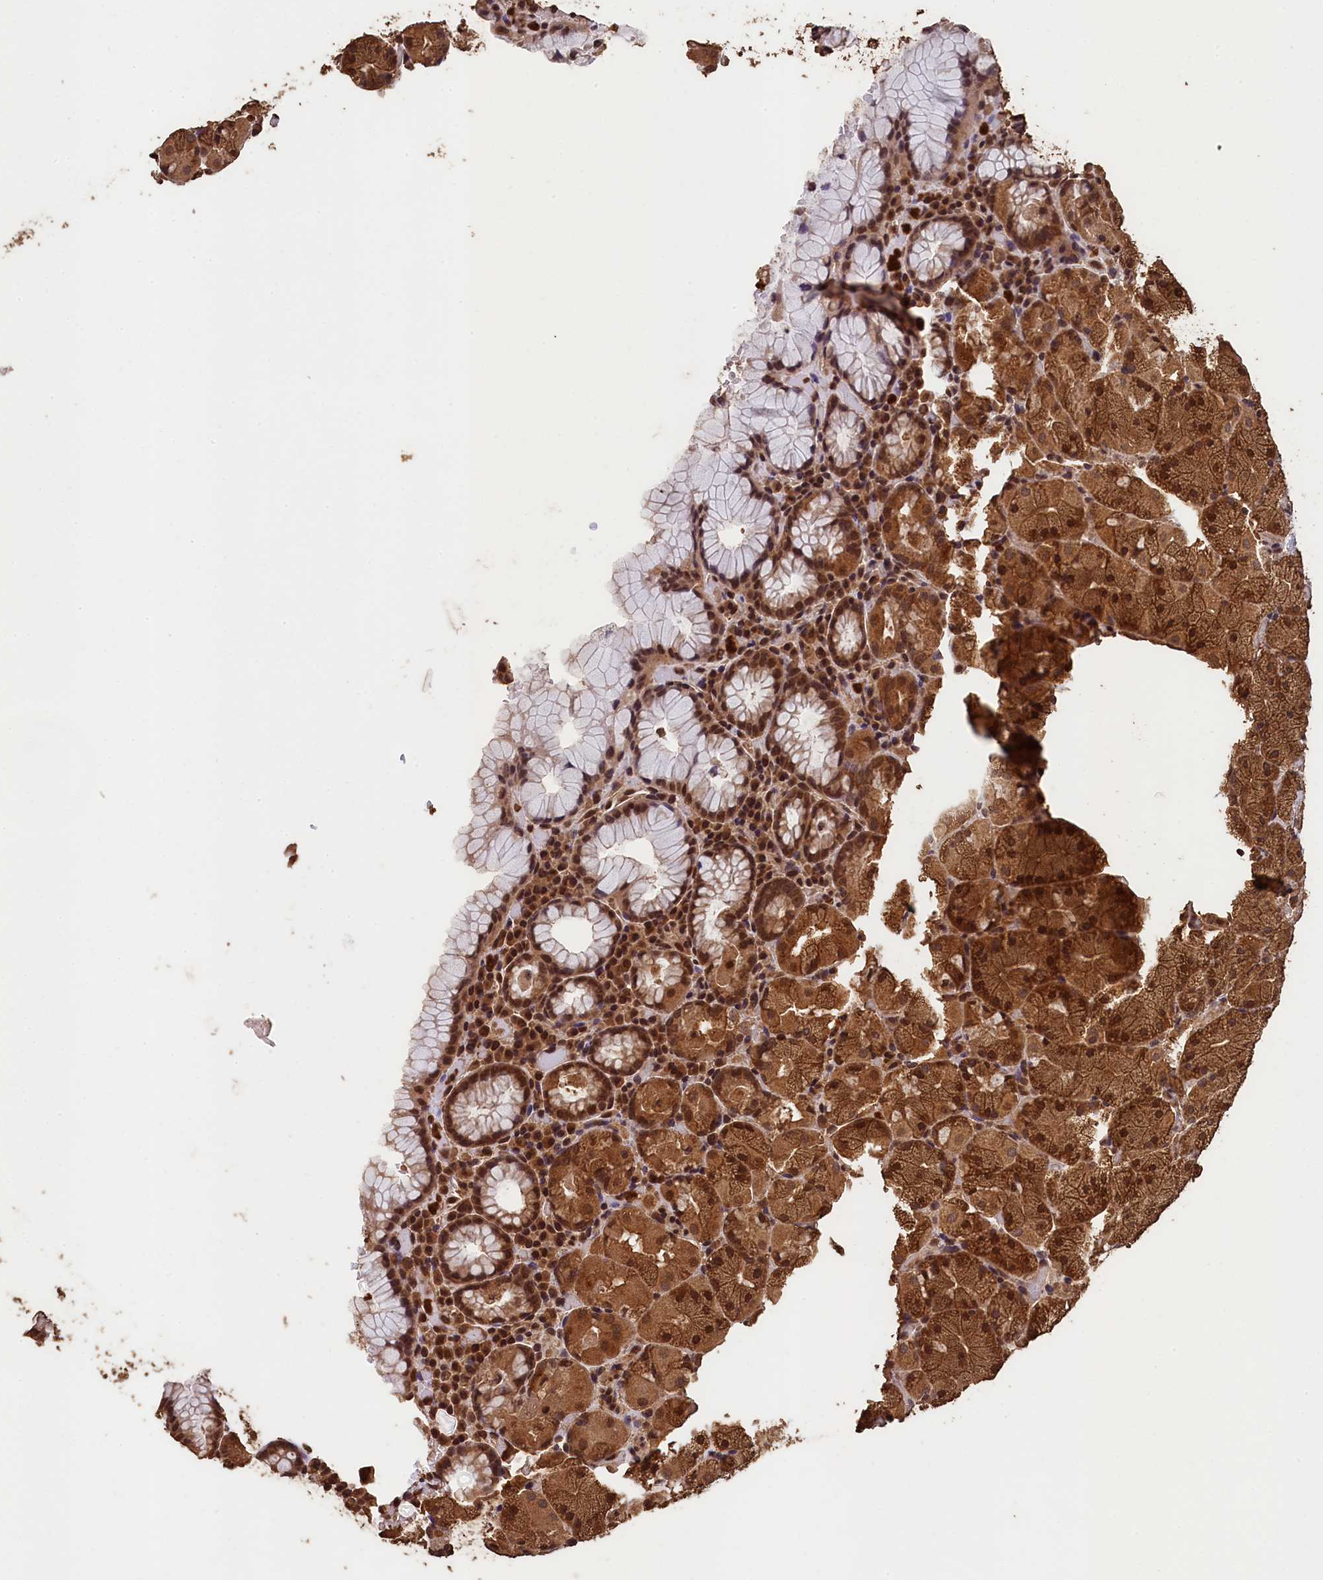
{"staining": {"intensity": "moderate", "quantity": ">75%", "location": "cytoplasmic/membranous,nuclear"}, "tissue": "stomach", "cell_type": "Glandular cells", "image_type": "normal", "snomed": [{"axis": "morphology", "description": "Normal tissue, NOS"}, {"axis": "topography", "description": "Stomach, upper"}, {"axis": "topography", "description": "Stomach, lower"}], "caption": "This image shows IHC staining of normal human stomach, with medium moderate cytoplasmic/membranous,nuclear expression in approximately >75% of glandular cells.", "gene": "CEP57L1", "patient": {"sex": "male", "age": 80}}